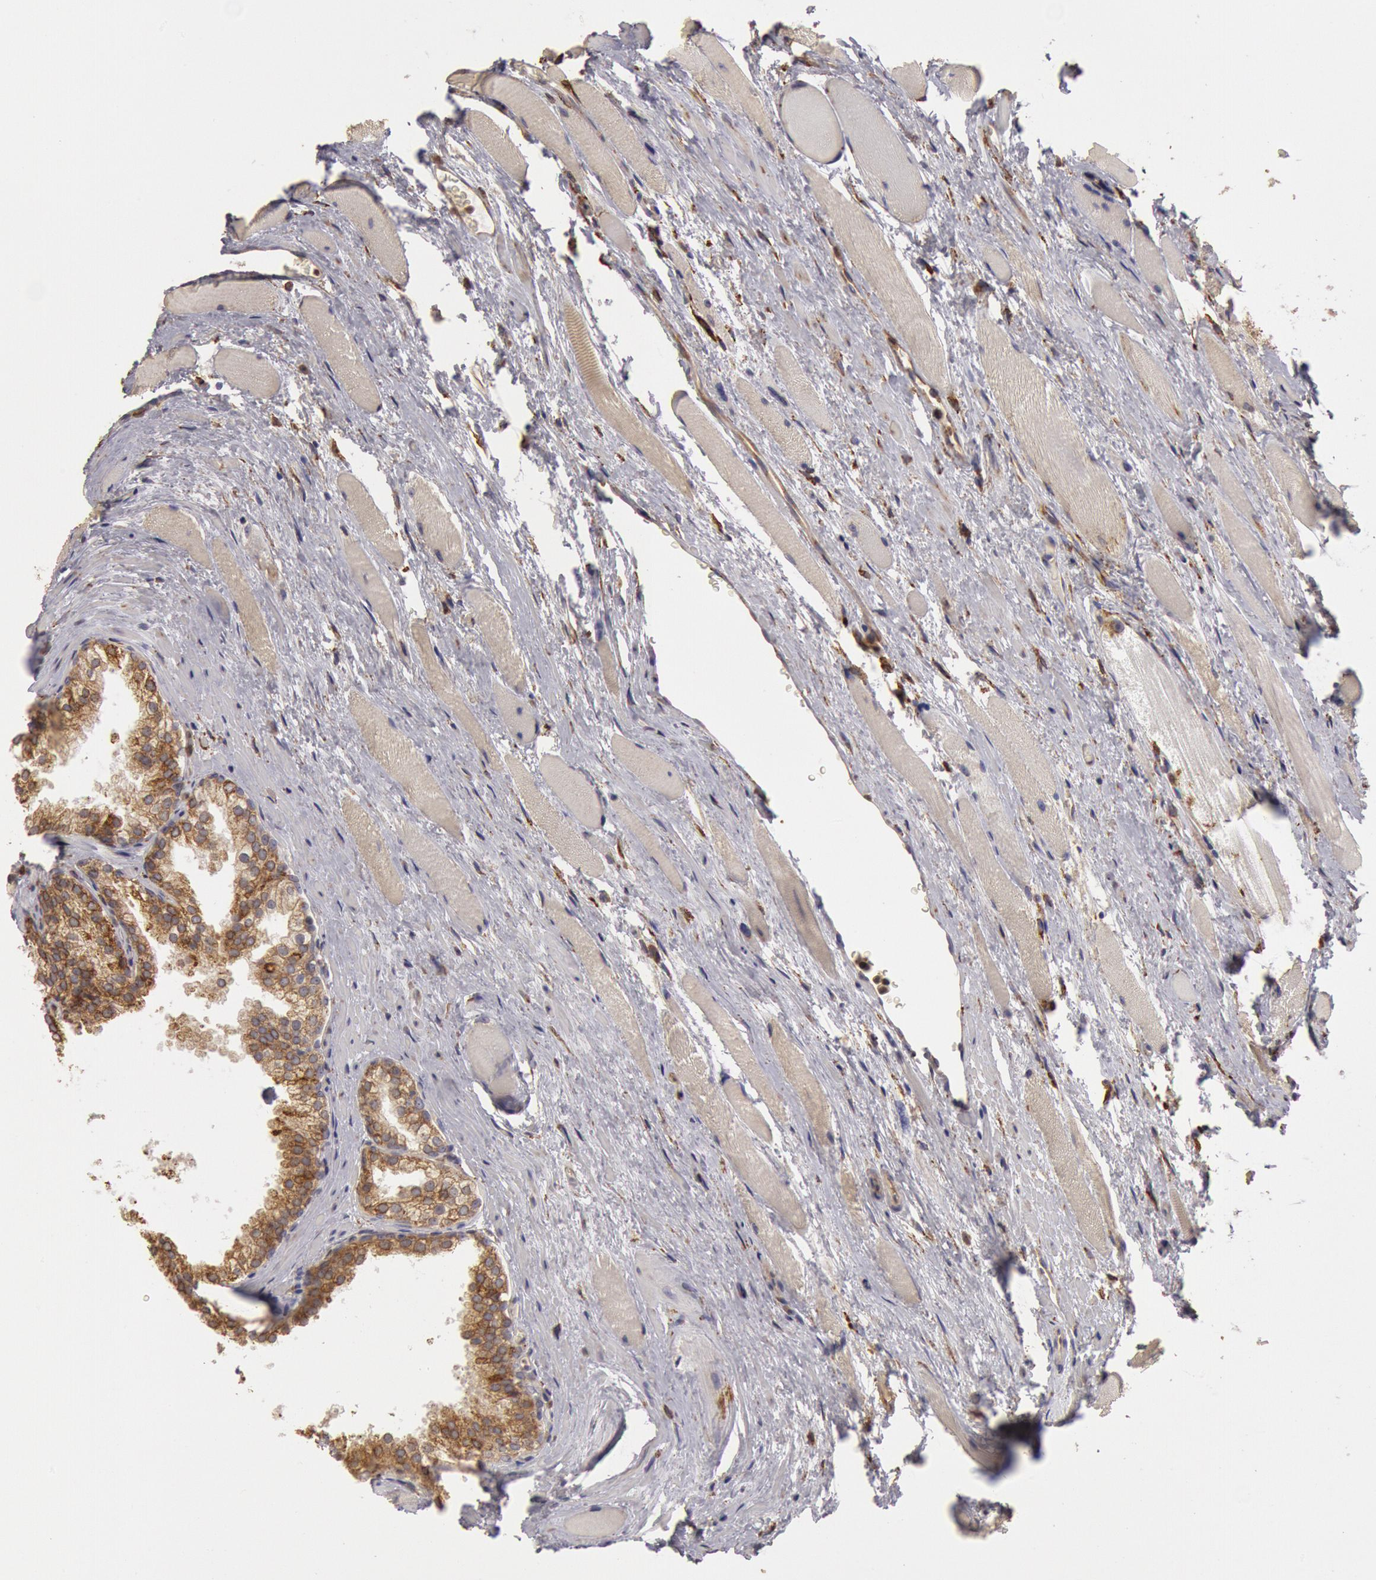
{"staining": {"intensity": "moderate", "quantity": ">75%", "location": "cytoplasmic/membranous"}, "tissue": "prostate cancer", "cell_type": "Tumor cells", "image_type": "cancer", "snomed": [{"axis": "morphology", "description": "Adenocarcinoma, Medium grade"}, {"axis": "topography", "description": "Prostate"}], "caption": "Prostate cancer (medium-grade adenocarcinoma) stained with DAB IHC displays medium levels of moderate cytoplasmic/membranous positivity in about >75% of tumor cells. (brown staining indicates protein expression, while blue staining denotes nuclei).", "gene": "ERP44", "patient": {"sex": "male", "age": 72}}